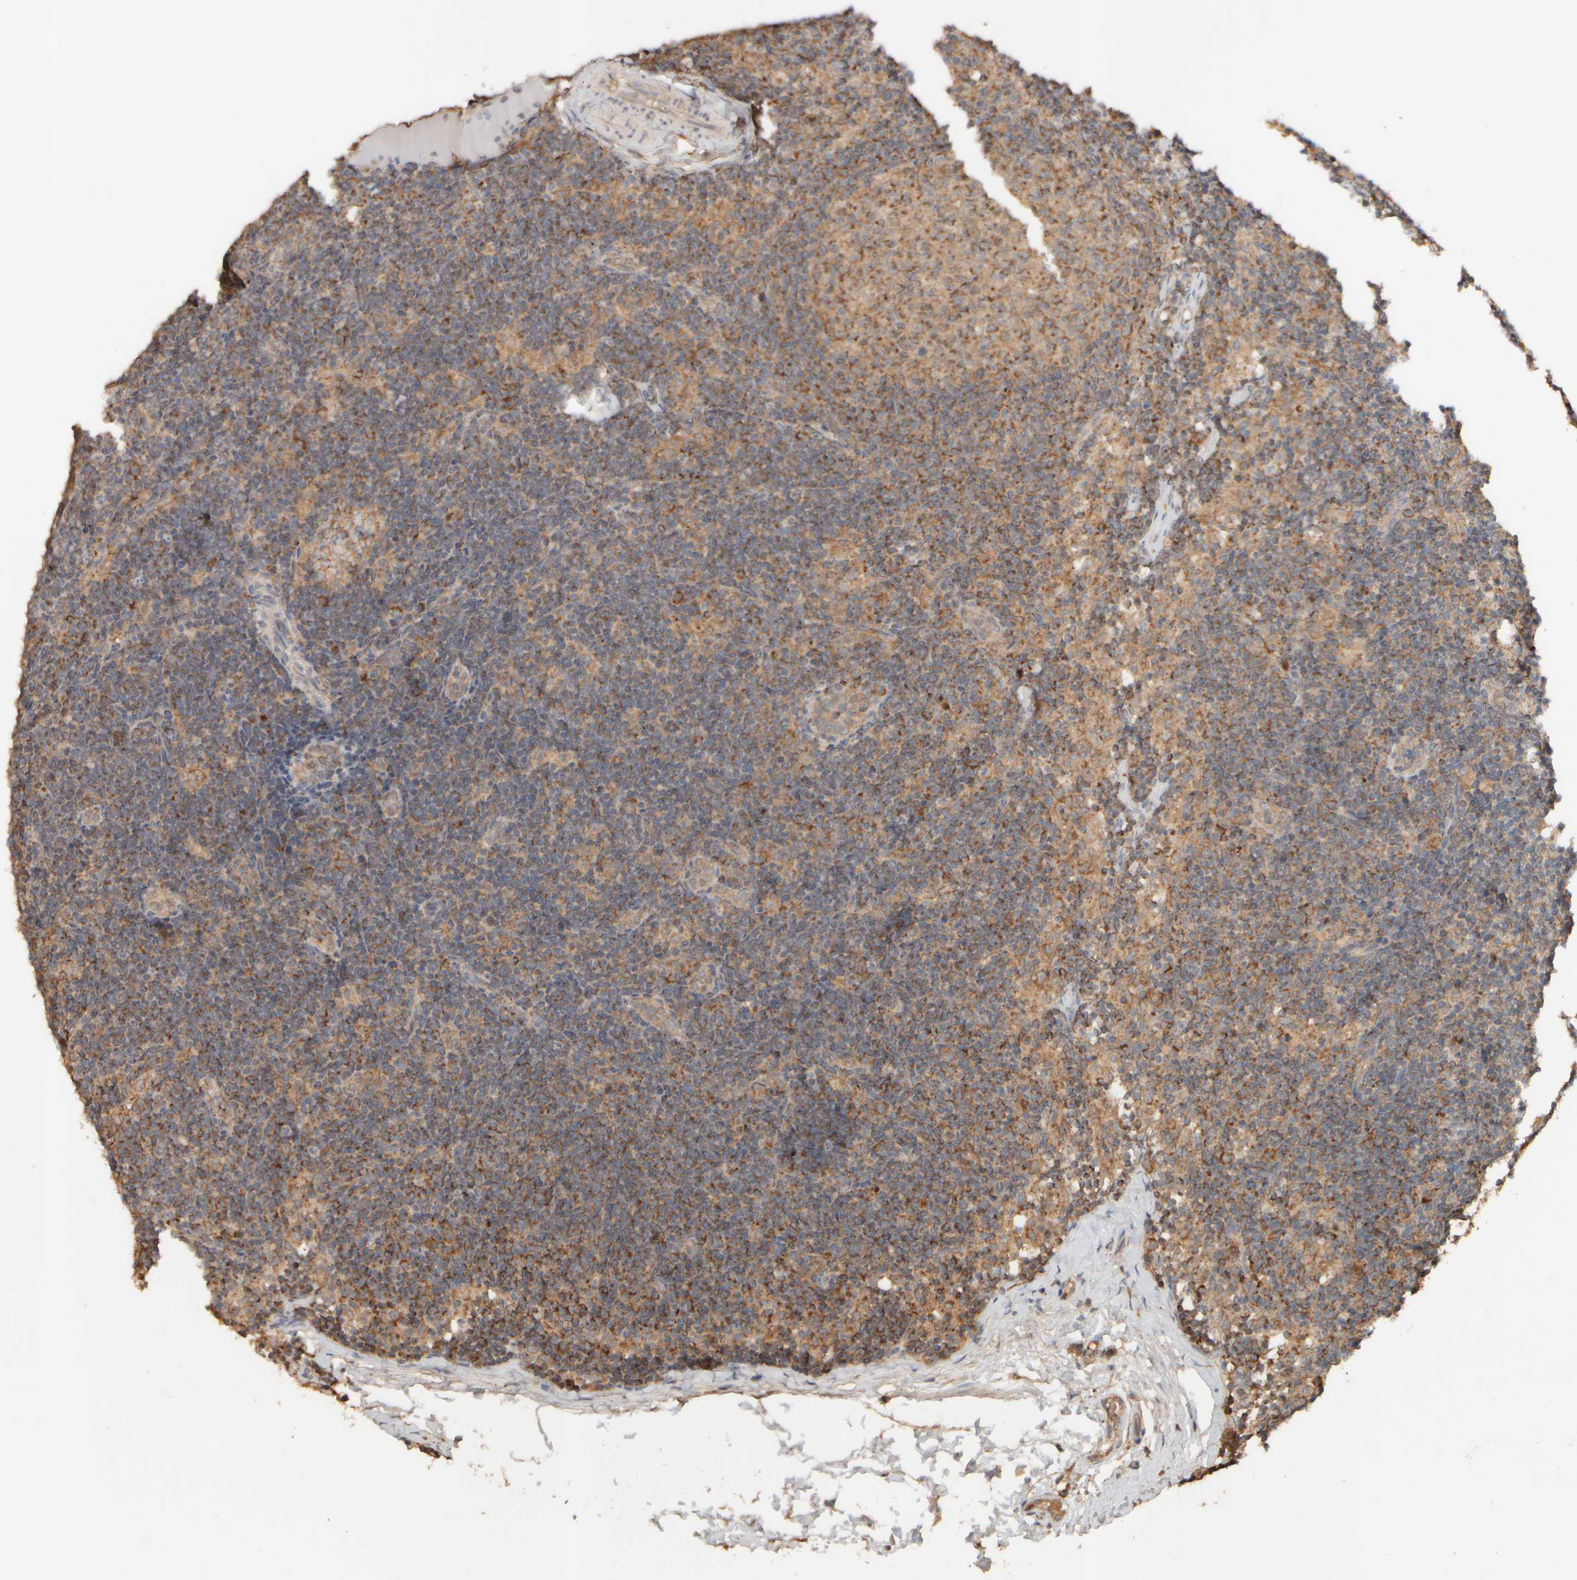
{"staining": {"intensity": "strong", "quantity": "25%-75%", "location": "cytoplasmic/membranous"}, "tissue": "lymph node", "cell_type": "Germinal center cells", "image_type": "normal", "snomed": [{"axis": "morphology", "description": "Normal tissue, NOS"}, {"axis": "topography", "description": "Lymph node"}], "caption": "Immunohistochemistry (IHC) (DAB (3,3'-diaminobenzidine)) staining of normal lymph node exhibits strong cytoplasmic/membranous protein positivity in about 25%-75% of germinal center cells. (IHC, brightfield microscopy, high magnification).", "gene": "EIF2B3", "patient": {"sex": "female", "age": 22}}